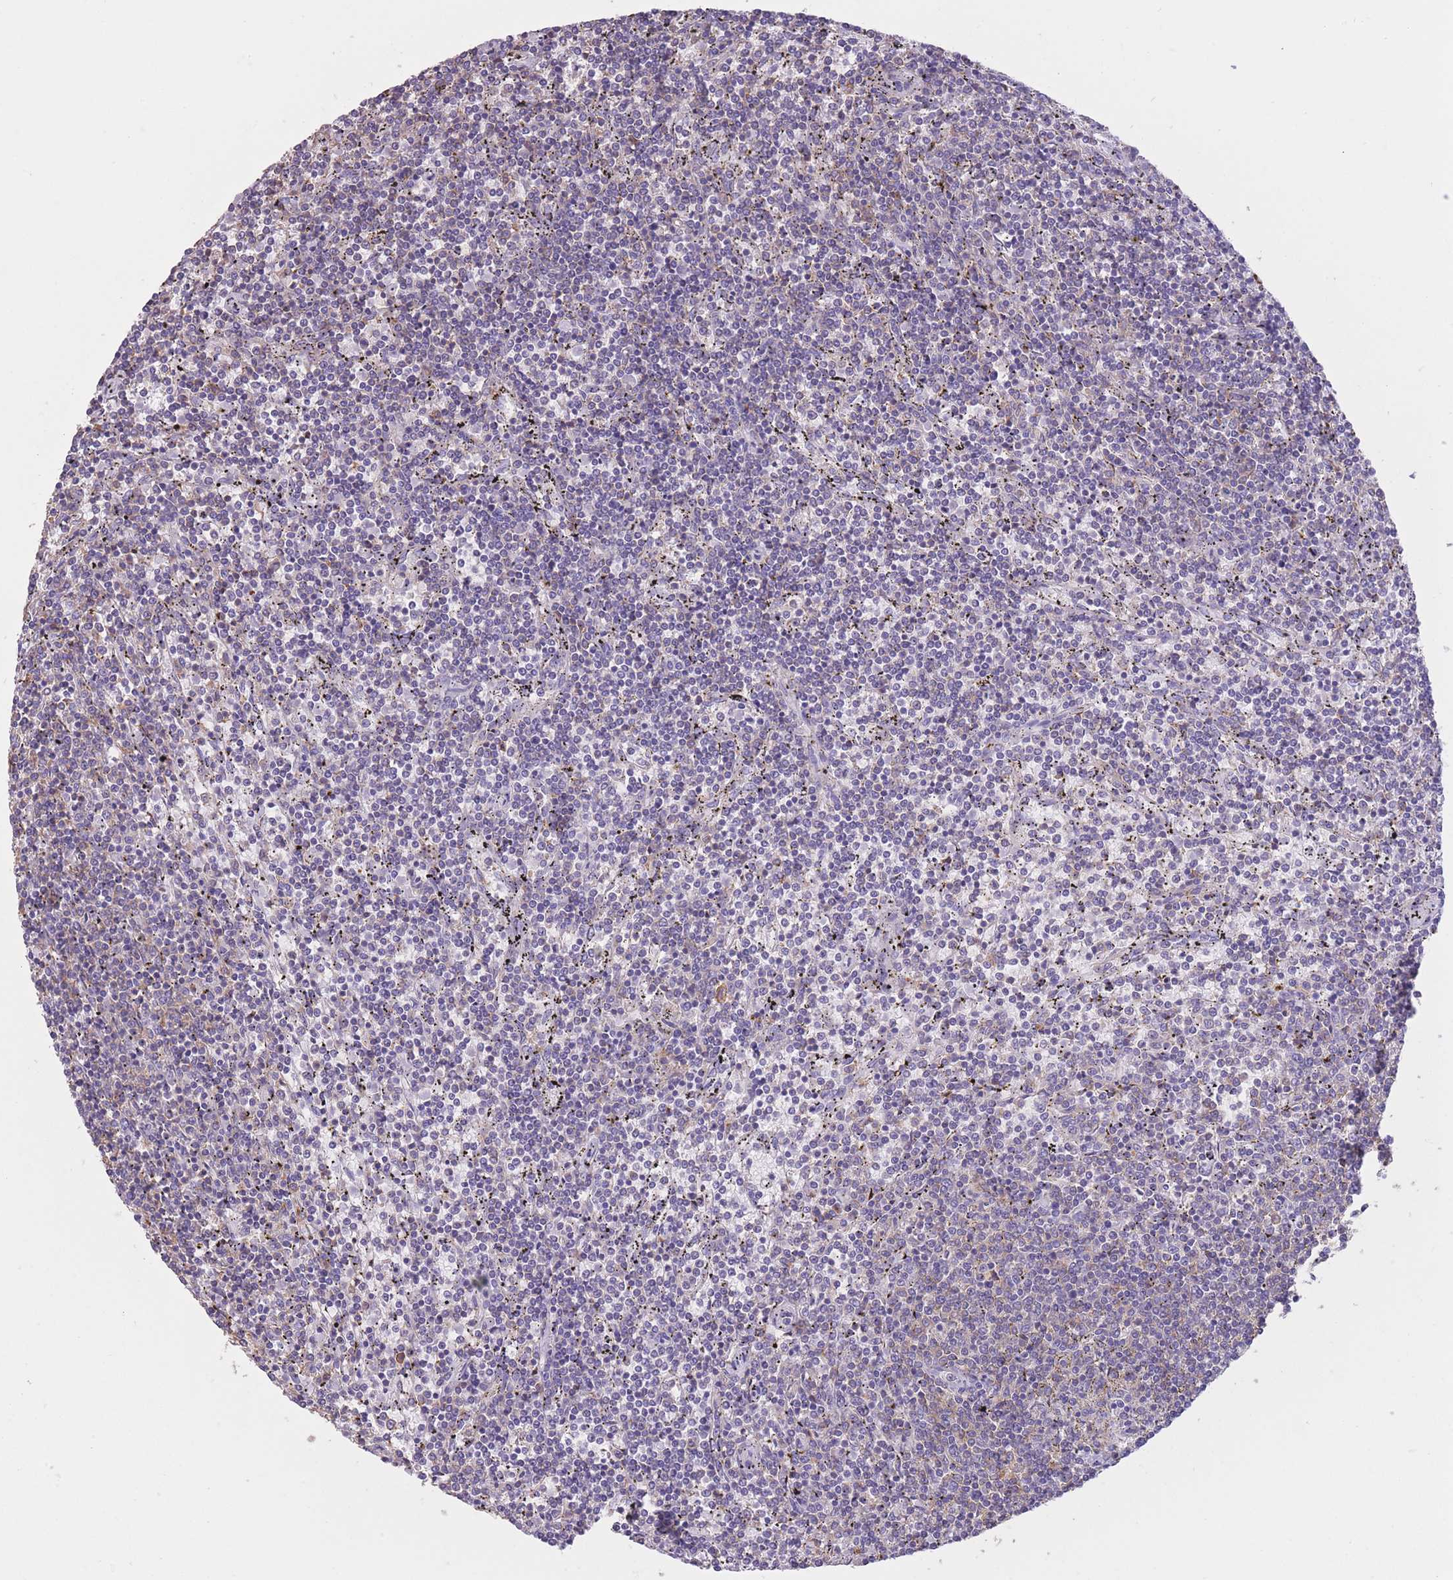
{"staining": {"intensity": "negative", "quantity": "none", "location": "none"}, "tissue": "lymphoma", "cell_type": "Tumor cells", "image_type": "cancer", "snomed": [{"axis": "morphology", "description": "Malignant lymphoma, non-Hodgkin's type, Low grade"}, {"axis": "topography", "description": "Spleen"}], "caption": "Immunohistochemistry of low-grade malignant lymphoma, non-Hodgkin's type shows no staining in tumor cells. The staining was performed using DAB (3,3'-diaminobenzidine) to visualize the protein expression in brown, while the nuclei were stained in blue with hematoxylin (Magnification: 20x).", "gene": "PDHA1", "patient": {"sex": "female", "age": 50}}